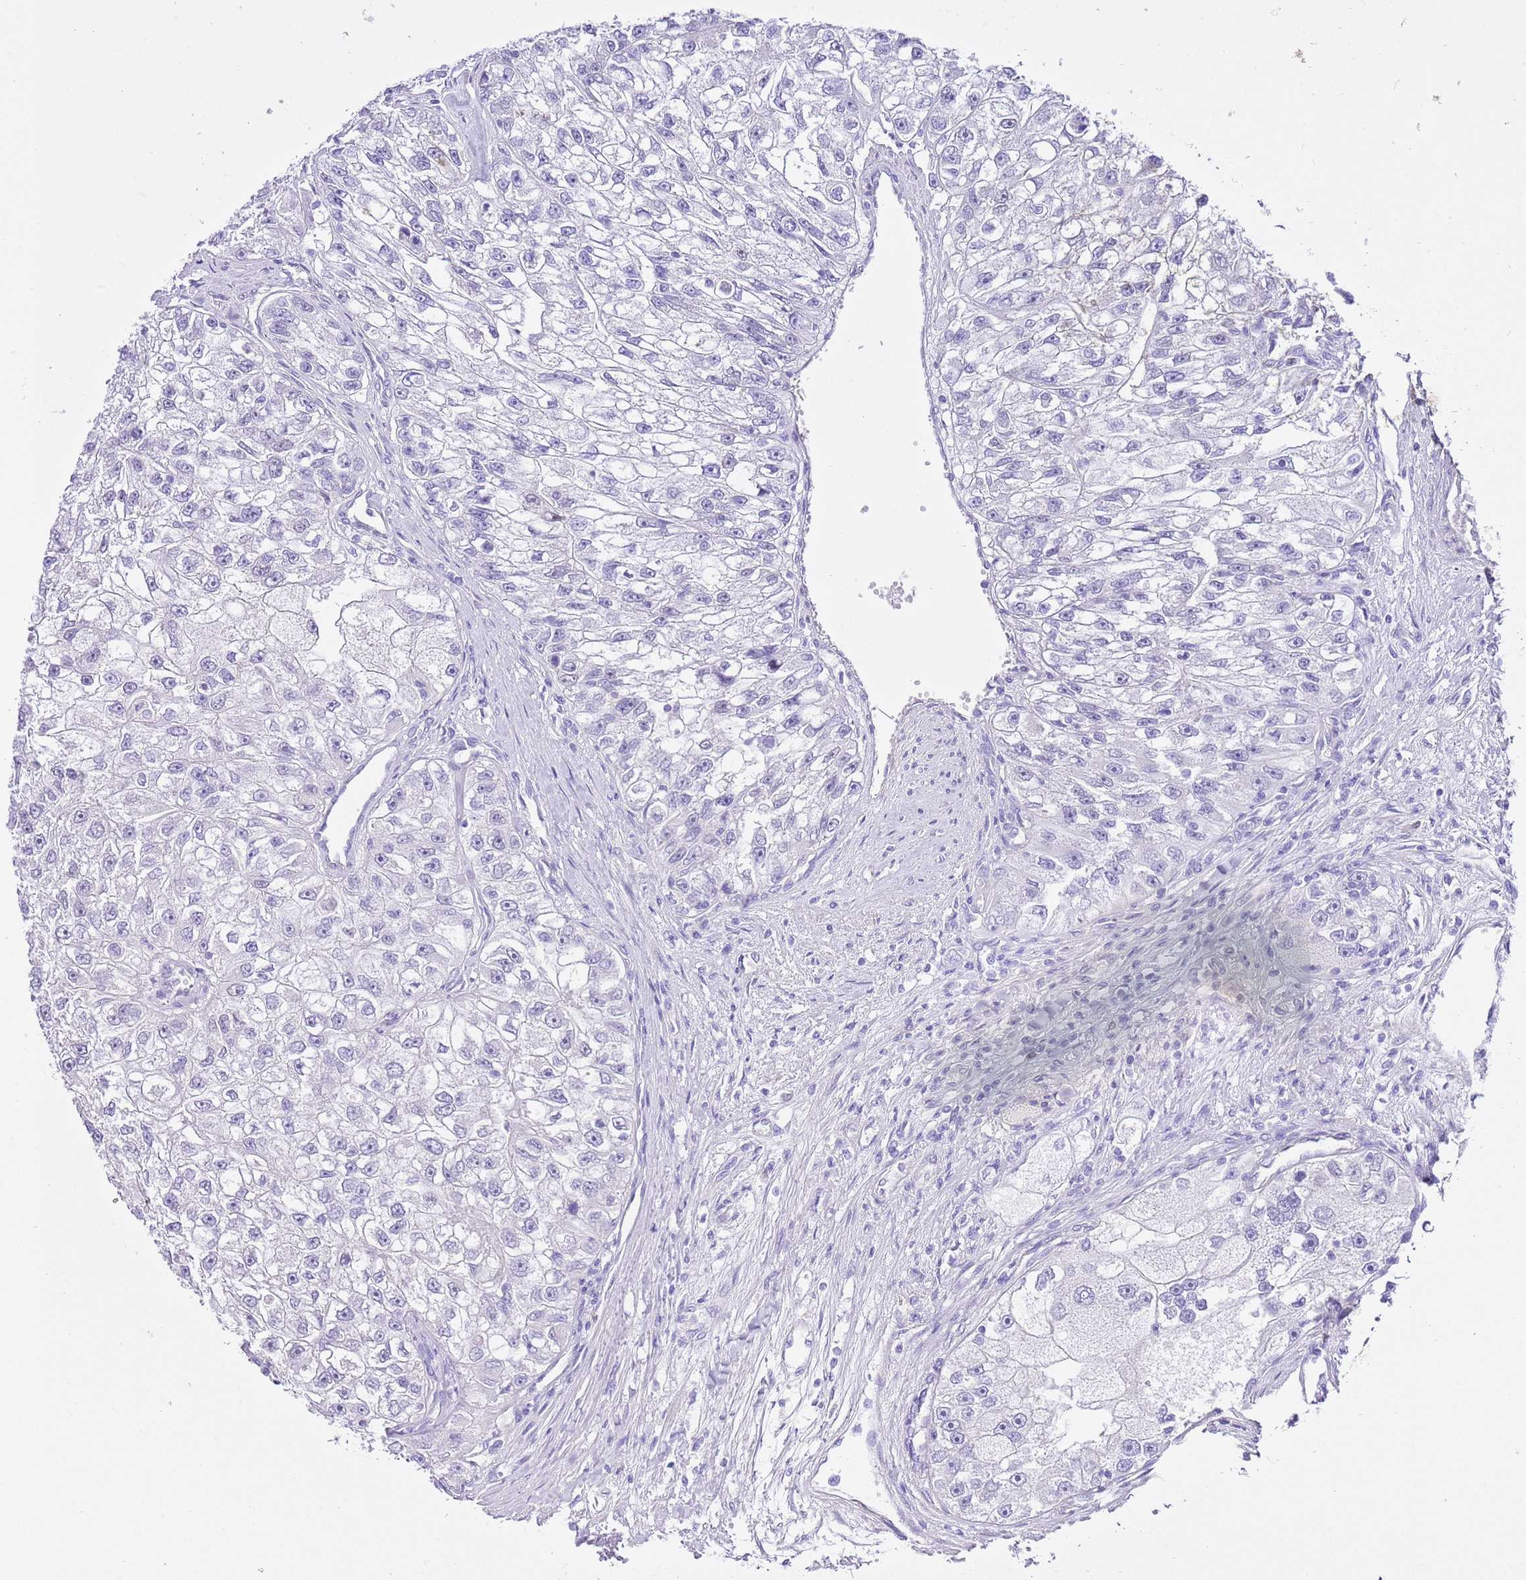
{"staining": {"intensity": "negative", "quantity": "none", "location": "none"}, "tissue": "renal cancer", "cell_type": "Tumor cells", "image_type": "cancer", "snomed": [{"axis": "morphology", "description": "Adenocarcinoma, NOS"}, {"axis": "topography", "description": "Kidney"}], "caption": "A high-resolution image shows immunohistochemistry staining of adenocarcinoma (renal), which shows no significant positivity in tumor cells. (Brightfield microscopy of DAB immunohistochemistry (IHC) at high magnification).", "gene": "BHLHA15", "patient": {"sex": "male", "age": 63}}